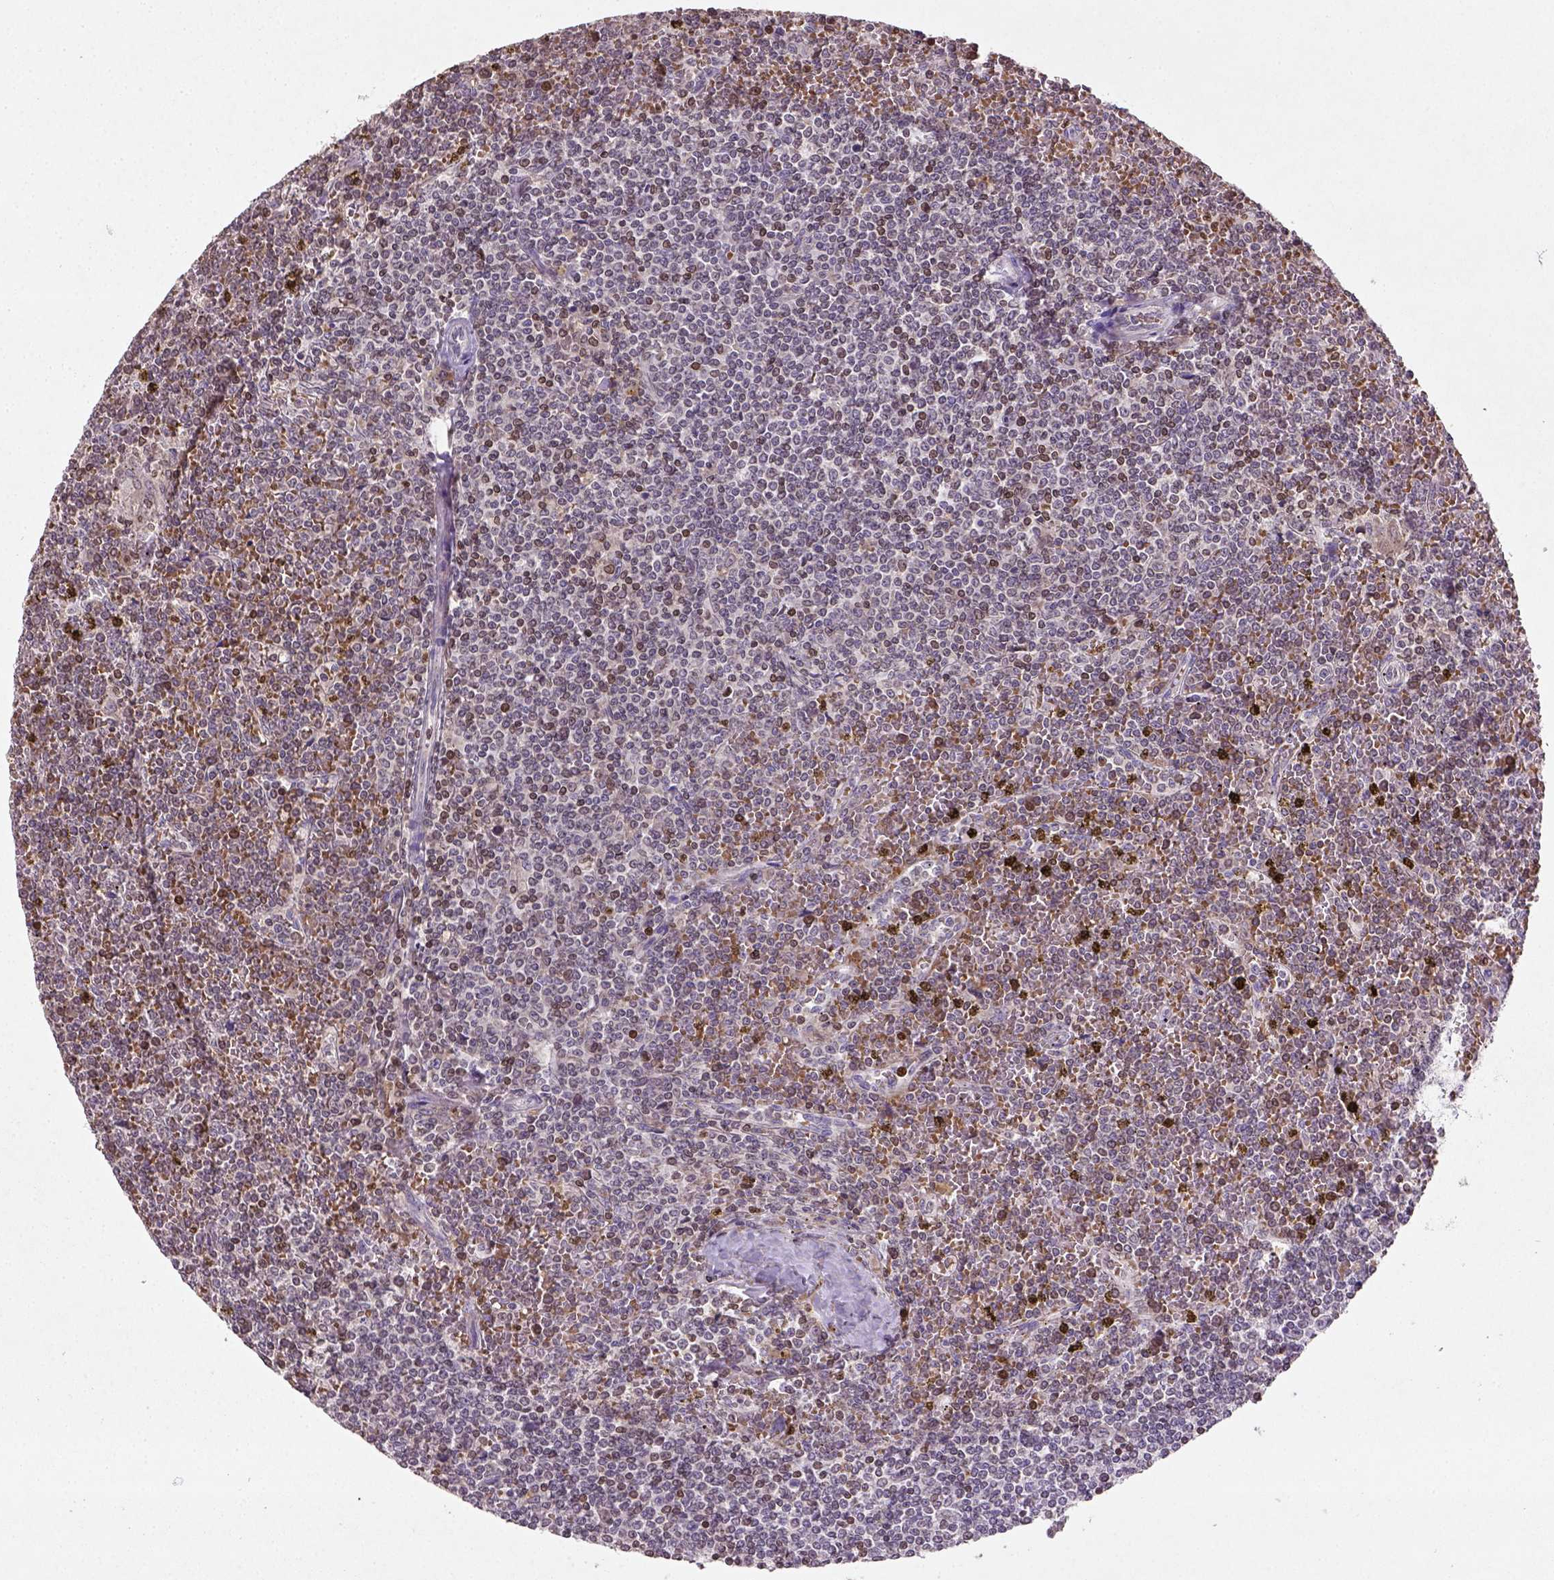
{"staining": {"intensity": "weak", "quantity": "<25%", "location": "nuclear"}, "tissue": "lymphoma", "cell_type": "Tumor cells", "image_type": "cancer", "snomed": [{"axis": "morphology", "description": "Malignant lymphoma, non-Hodgkin's type, Low grade"}, {"axis": "topography", "description": "Spleen"}], "caption": "Immunohistochemistry histopathology image of neoplastic tissue: lymphoma stained with DAB displays no significant protein staining in tumor cells. The staining is performed using DAB brown chromogen with nuclei counter-stained in using hematoxylin.", "gene": "NUDT3", "patient": {"sex": "female", "age": 19}}